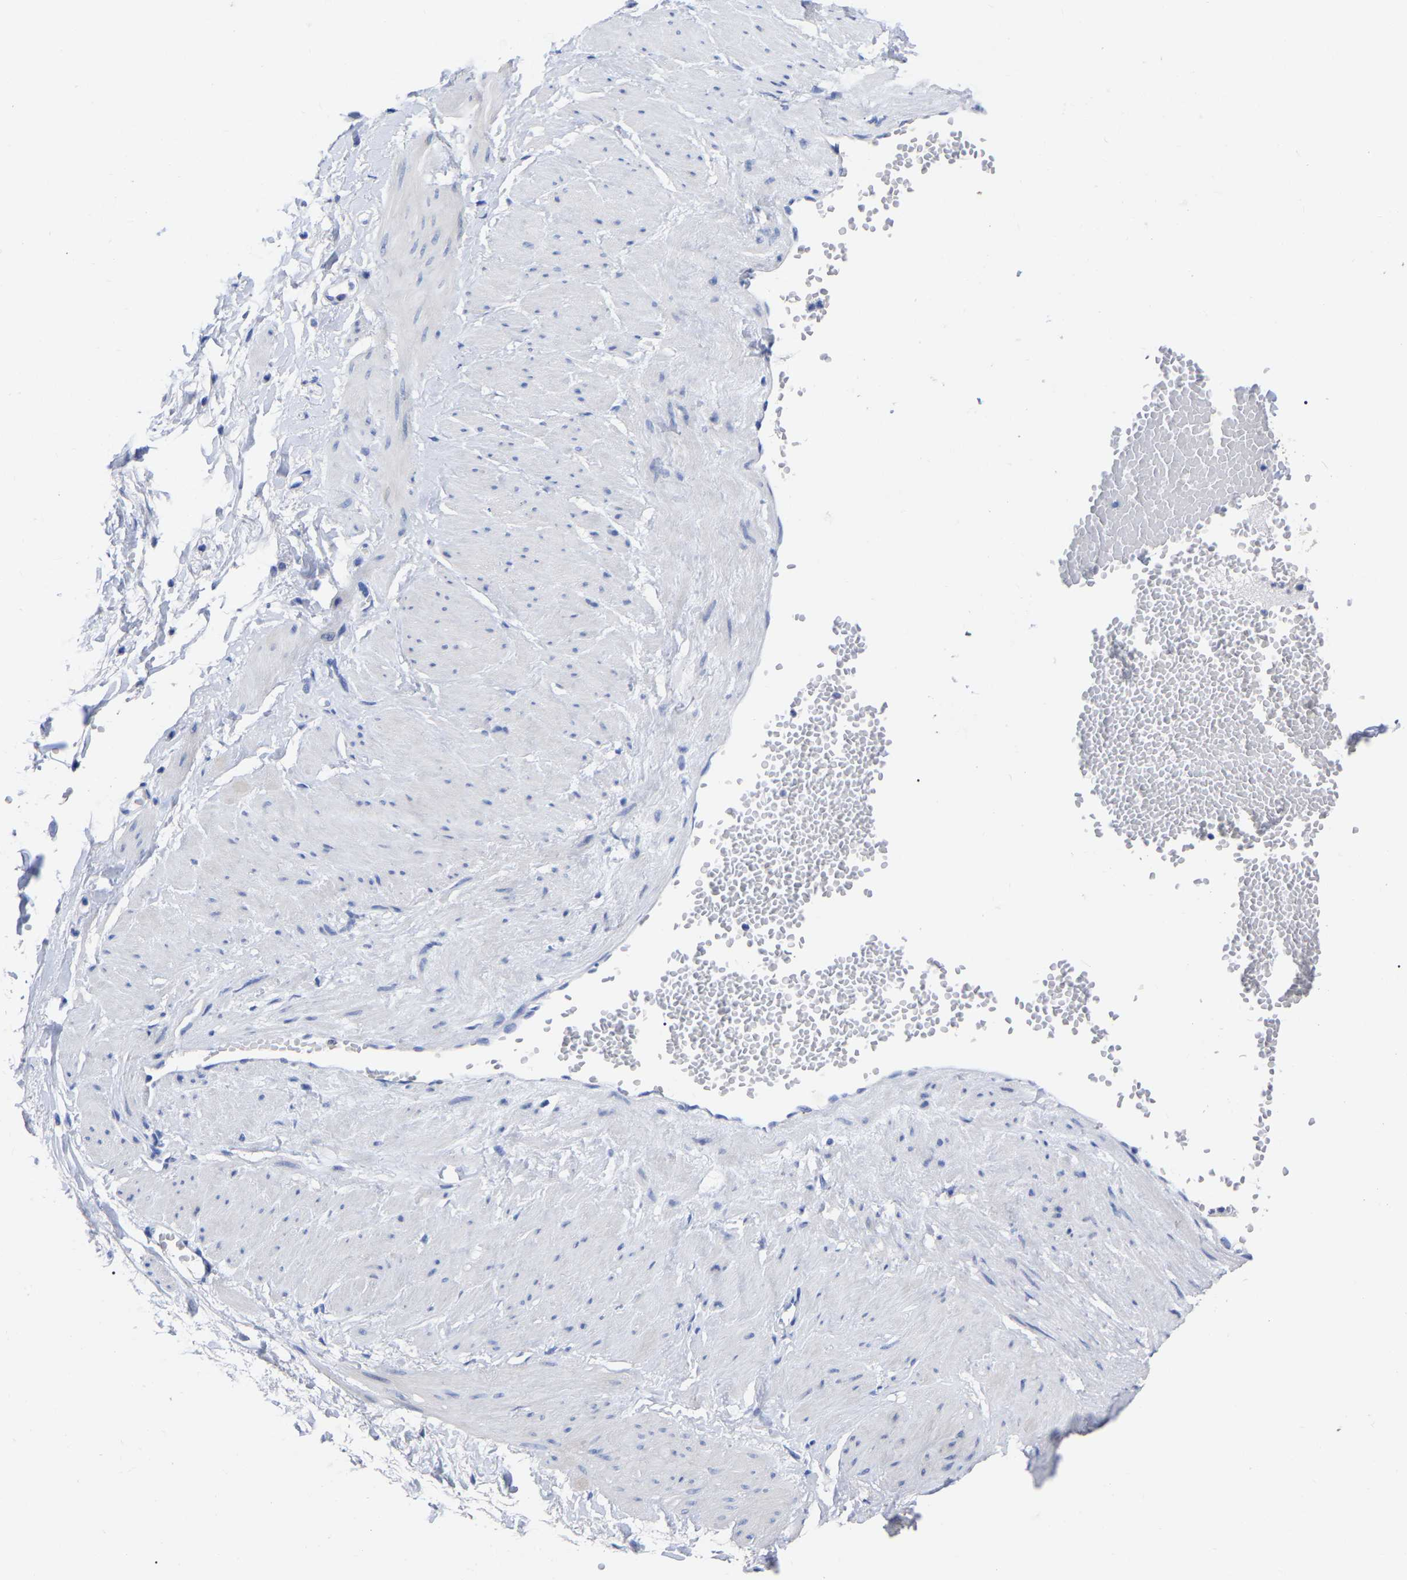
{"staining": {"intensity": "weak", "quantity": ">75%", "location": "cytoplasmic/membranous"}, "tissue": "adipose tissue", "cell_type": "Adipocytes", "image_type": "normal", "snomed": [{"axis": "morphology", "description": "Normal tissue, NOS"}, {"axis": "topography", "description": "Soft tissue"}], "caption": "Immunohistochemistry (IHC) image of benign adipose tissue: adipose tissue stained using IHC shows low levels of weak protein expression localized specifically in the cytoplasmic/membranous of adipocytes, appearing as a cytoplasmic/membranous brown color.", "gene": "ANXA13", "patient": {"sex": "male", "age": 72}}